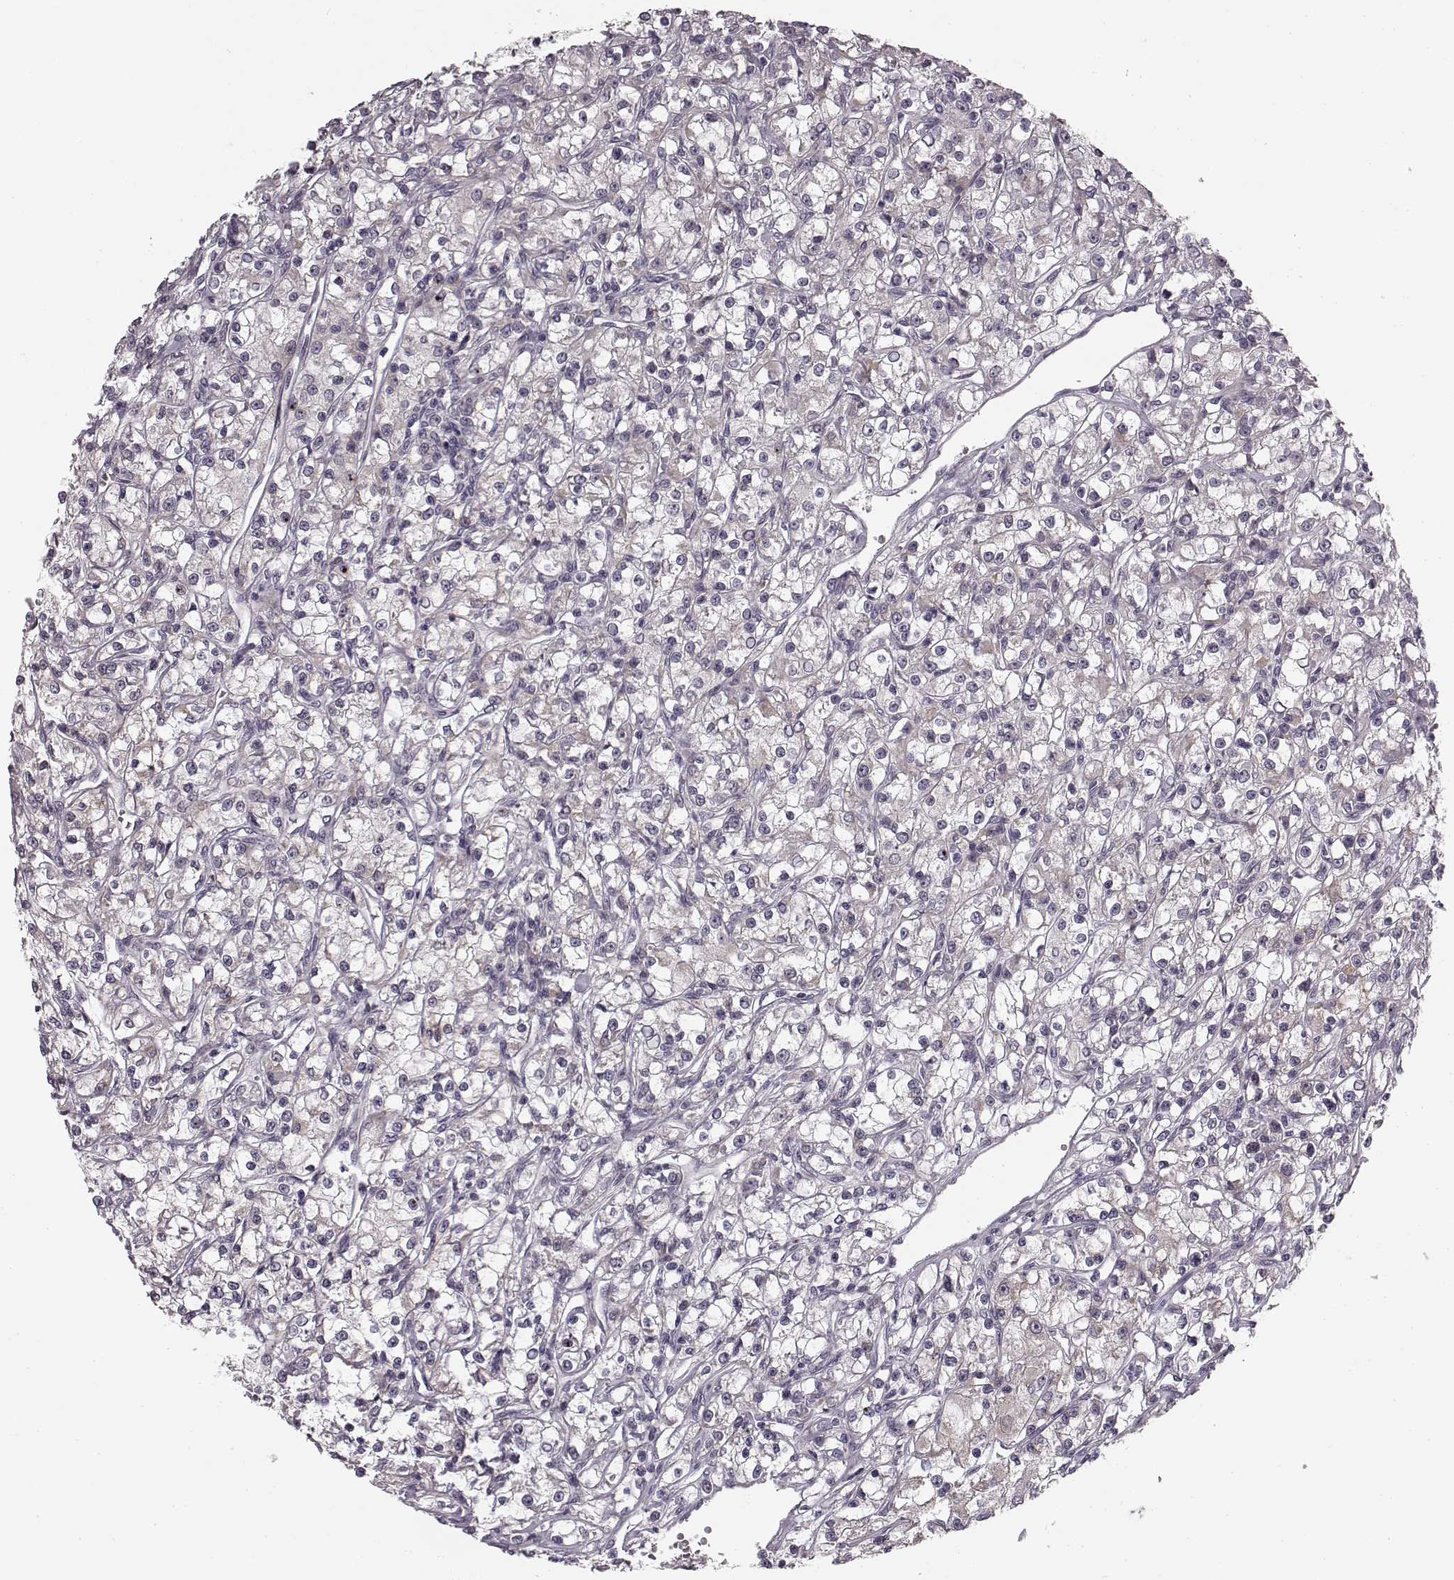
{"staining": {"intensity": "negative", "quantity": "none", "location": "none"}, "tissue": "renal cancer", "cell_type": "Tumor cells", "image_type": "cancer", "snomed": [{"axis": "morphology", "description": "Adenocarcinoma, NOS"}, {"axis": "topography", "description": "Kidney"}], "caption": "Renal cancer (adenocarcinoma) stained for a protein using immunohistochemistry shows no staining tumor cells.", "gene": "FAM234B", "patient": {"sex": "female", "age": 59}}